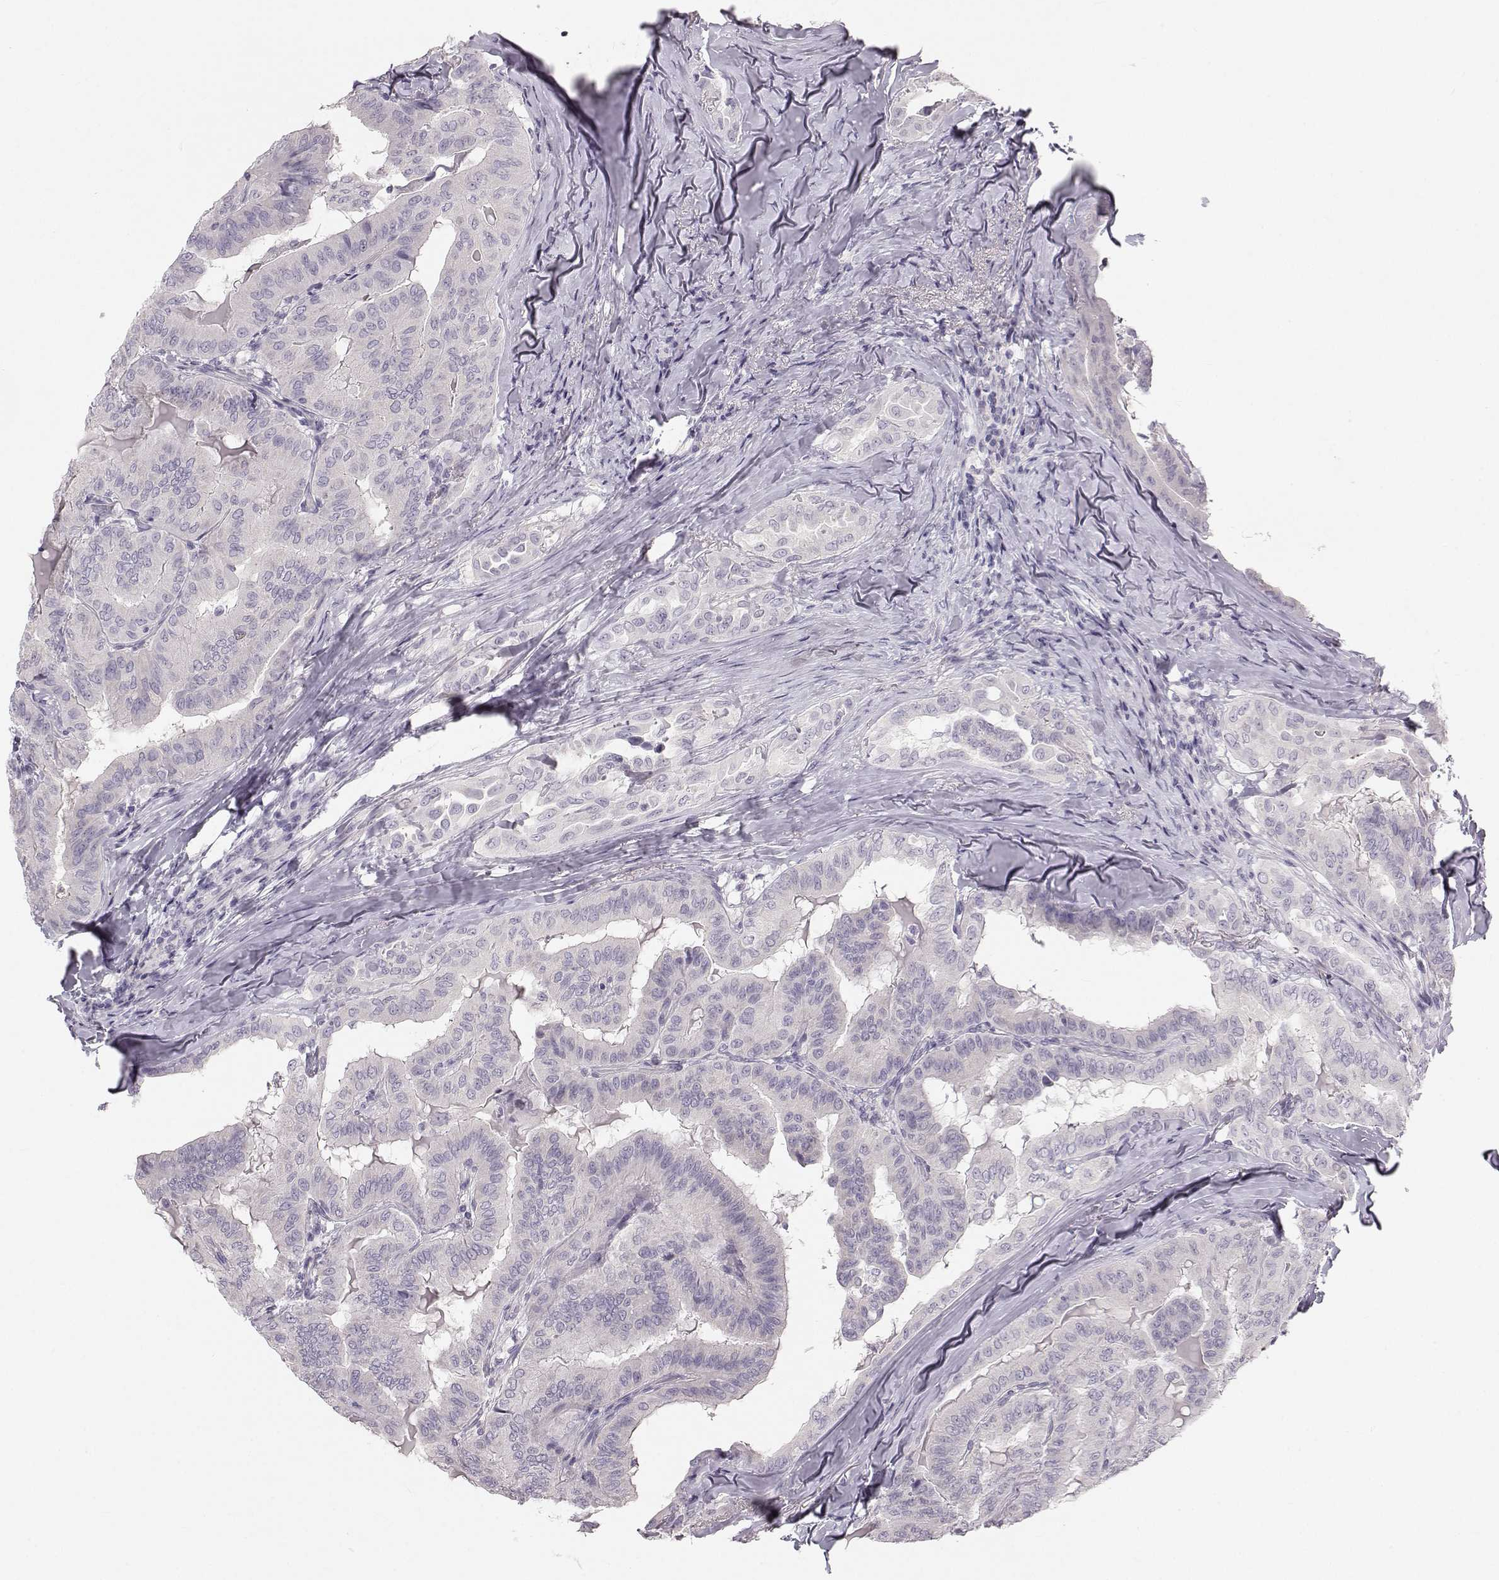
{"staining": {"intensity": "negative", "quantity": "none", "location": "none"}, "tissue": "thyroid cancer", "cell_type": "Tumor cells", "image_type": "cancer", "snomed": [{"axis": "morphology", "description": "Papillary adenocarcinoma, NOS"}, {"axis": "topography", "description": "Thyroid gland"}], "caption": "High power microscopy micrograph of an immunohistochemistry histopathology image of thyroid cancer (papillary adenocarcinoma), revealing no significant expression in tumor cells.", "gene": "OIP5", "patient": {"sex": "female", "age": 68}}